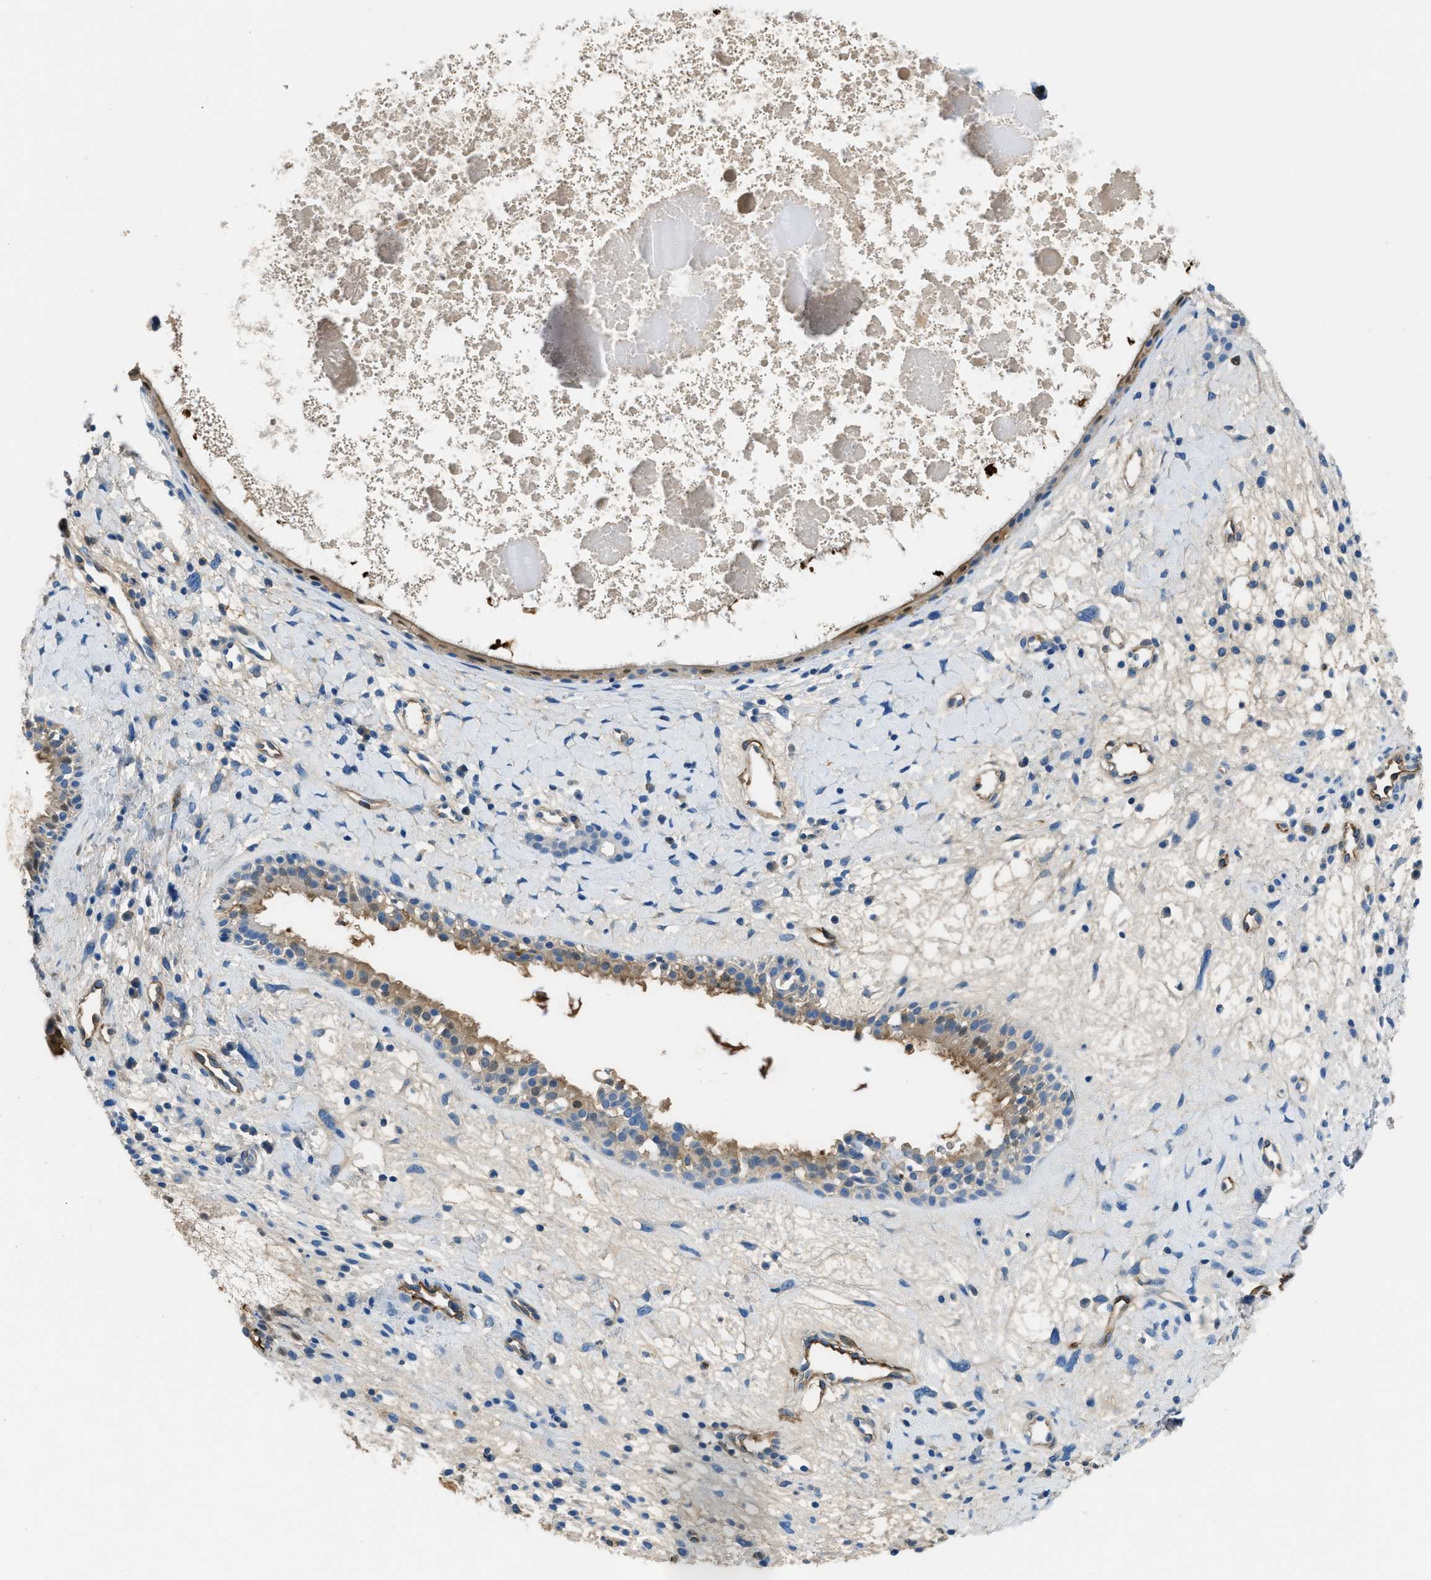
{"staining": {"intensity": "weak", "quantity": "25%-75%", "location": "cytoplasmic/membranous,nuclear"}, "tissue": "nasopharynx", "cell_type": "Respiratory epithelial cells", "image_type": "normal", "snomed": [{"axis": "morphology", "description": "Normal tissue, NOS"}, {"axis": "topography", "description": "Nasopharynx"}], "caption": "High-magnification brightfield microscopy of benign nasopharynx stained with DAB (brown) and counterstained with hematoxylin (blue). respiratory epithelial cells exhibit weak cytoplasmic/membranous,nuclear staining is appreciated in about25%-75% of cells.", "gene": "SPEG", "patient": {"sex": "male", "age": 22}}